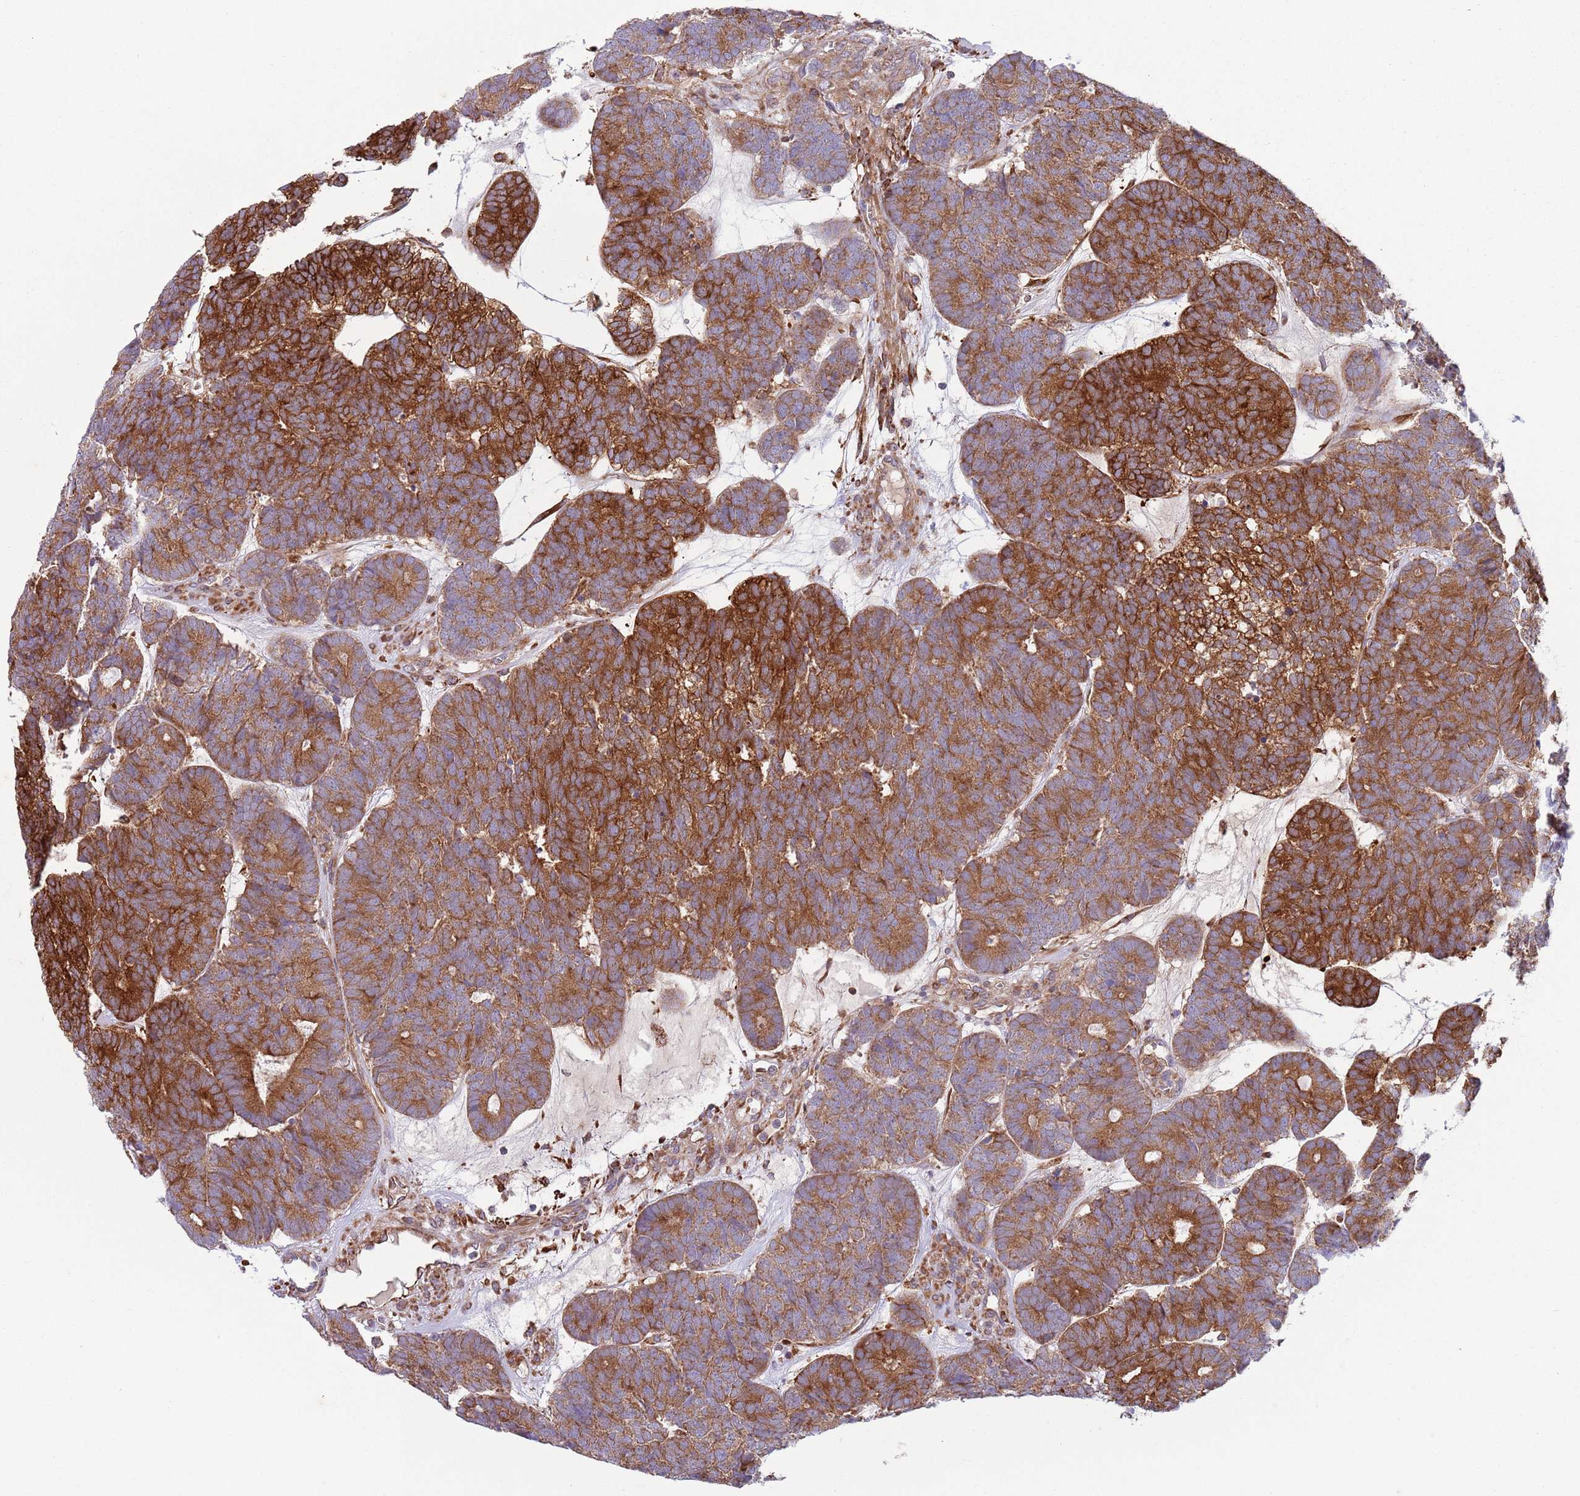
{"staining": {"intensity": "strong", "quantity": "25%-75%", "location": "cytoplasmic/membranous"}, "tissue": "head and neck cancer", "cell_type": "Tumor cells", "image_type": "cancer", "snomed": [{"axis": "morphology", "description": "Adenocarcinoma, NOS"}, {"axis": "topography", "description": "Head-Neck"}], "caption": "IHC image of neoplastic tissue: human head and neck cancer (adenocarcinoma) stained using immunohistochemistry demonstrates high levels of strong protein expression localized specifically in the cytoplasmic/membranous of tumor cells, appearing as a cytoplasmic/membranous brown color.", "gene": "ZMYM5", "patient": {"sex": "female", "age": 81}}